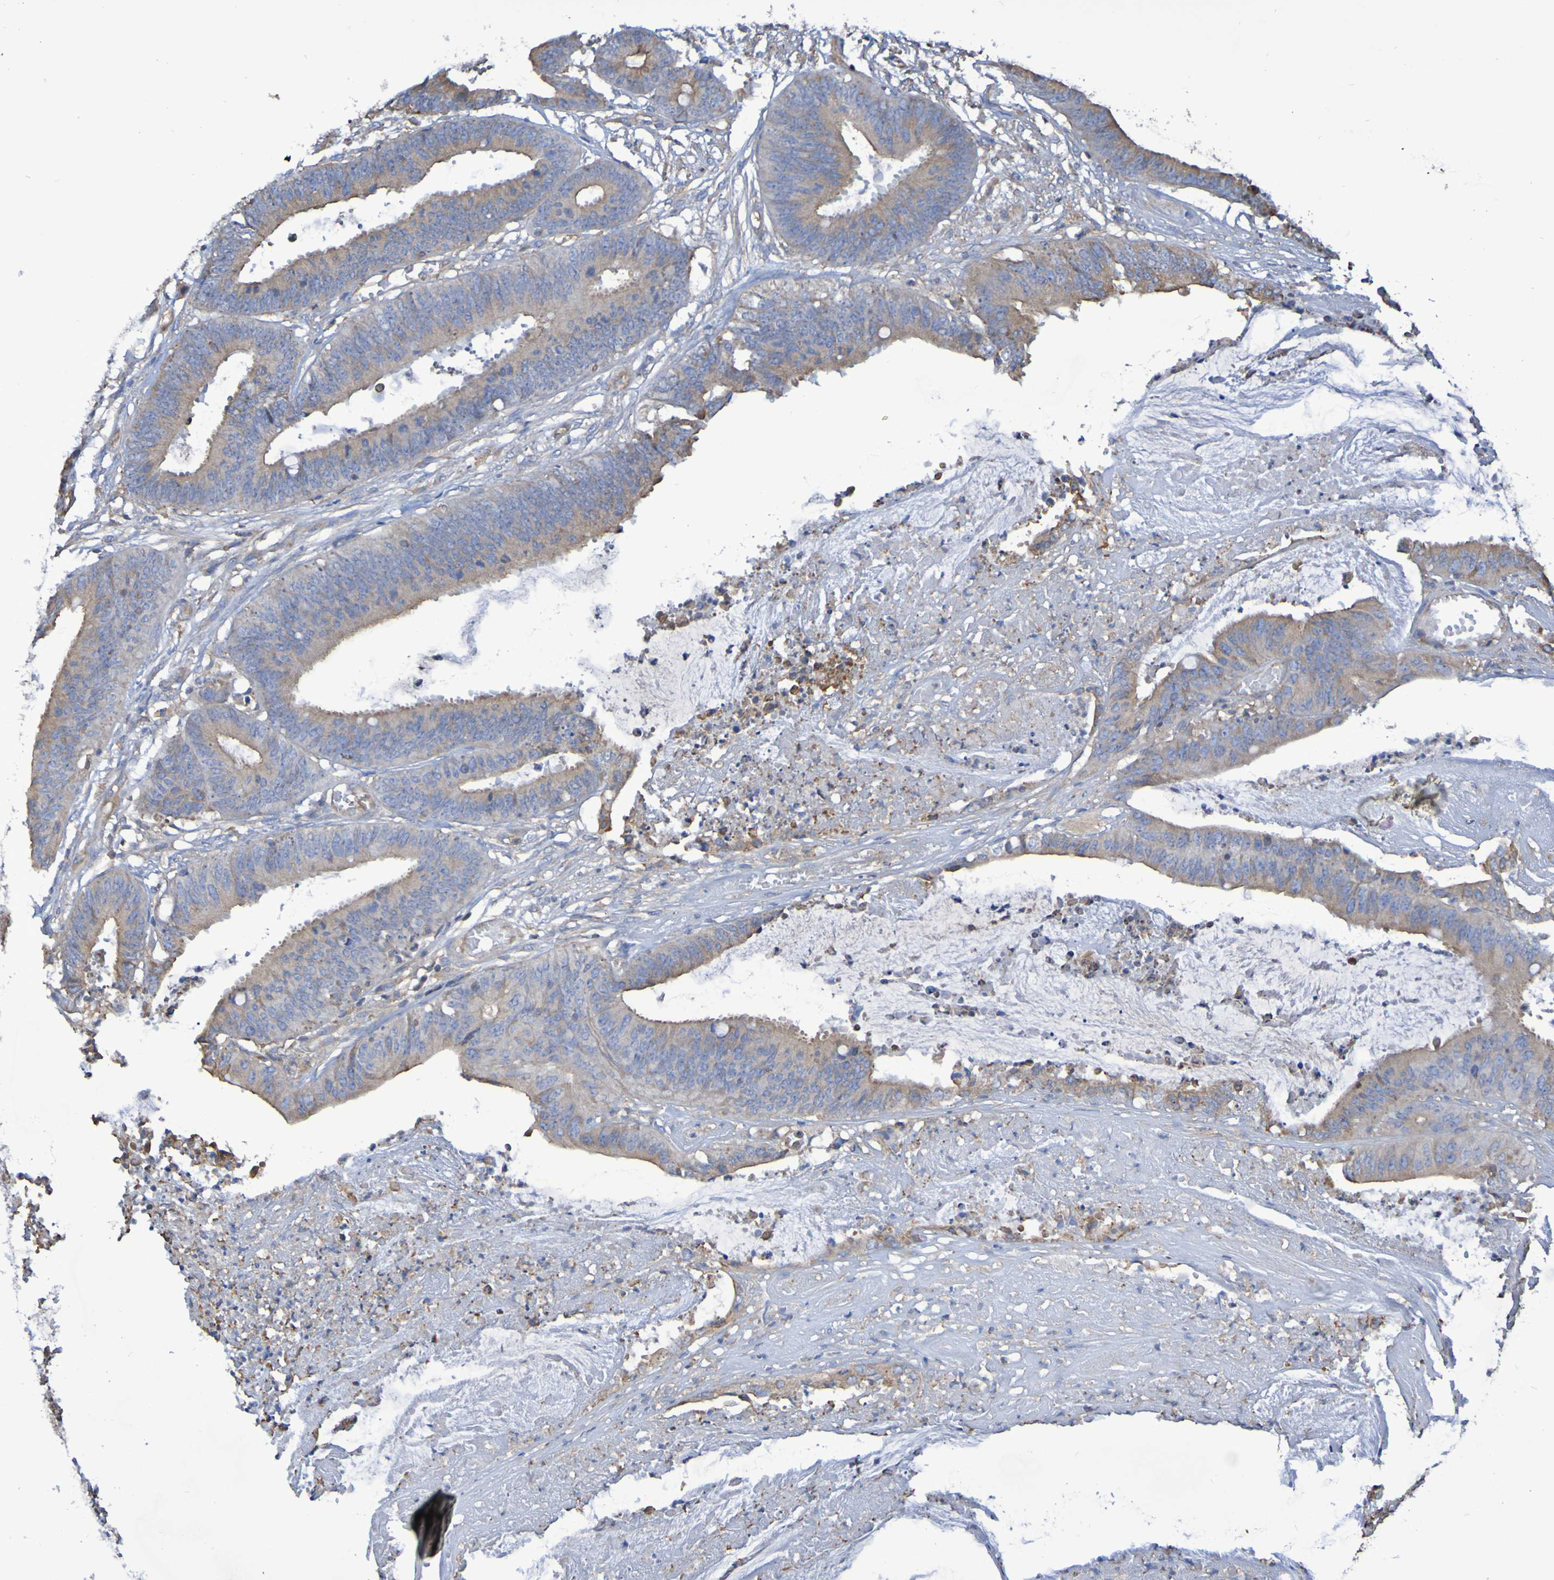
{"staining": {"intensity": "weak", "quantity": ">75%", "location": "cytoplasmic/membranous"}, "tissue": "colorectal cancer", "cell_type": "Tumor cells", "image_type": "cancer", "snomed": [{"axis": "morphology", "description": "Adenocarcinoma, NOS"}, {"axis": "topography", "description": "Rectum"}], "caption": "Immunohistochemical staining of colorectal cancer (adenocarcinoma) reveals weak cytoplasmic/membranous protein staining in about >75% of tumor cells.", "gene": "SYNJ1", "patient": {"sex": "female", "age": 66}}